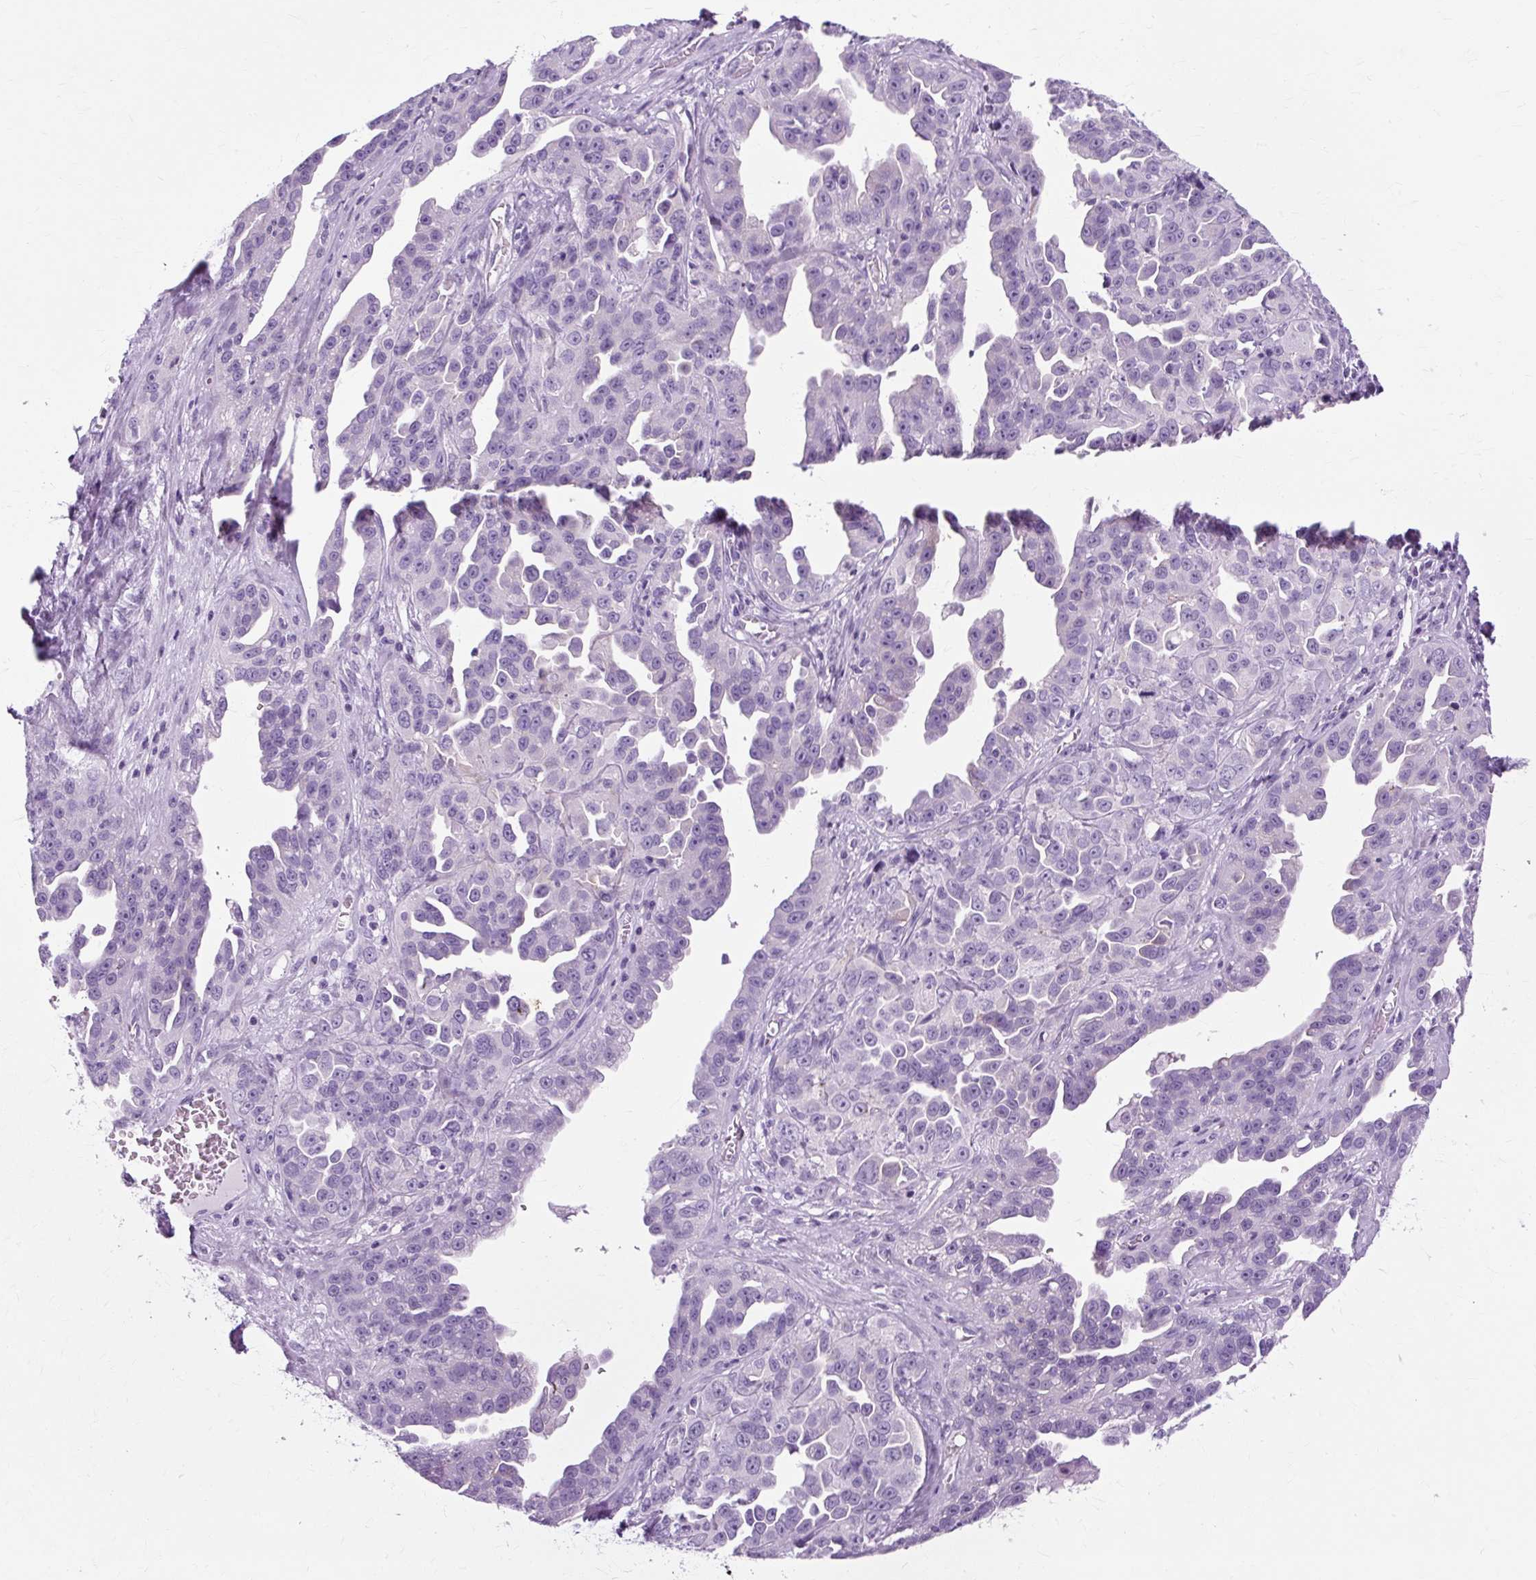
{"staining": {"intensity": "negative", "quantity": "none", "location": "none"}, "tissue": "ovarian cancer", "cell_type": "Tumor cells", "image_type": "cancer", "snomed": [{"axis": "morphology", "description": "Cystadenocarcinoma, serous, NOS"}, {"axis": "topography", "description": "Ovary"}], "caption": "Ovarian serous cystadenocarcinoma was stained to show a protein in brown. There is no significant expression in tumor cells.", "gene": "TMEM89", "patient": {"sex": "female", "age": 75}}